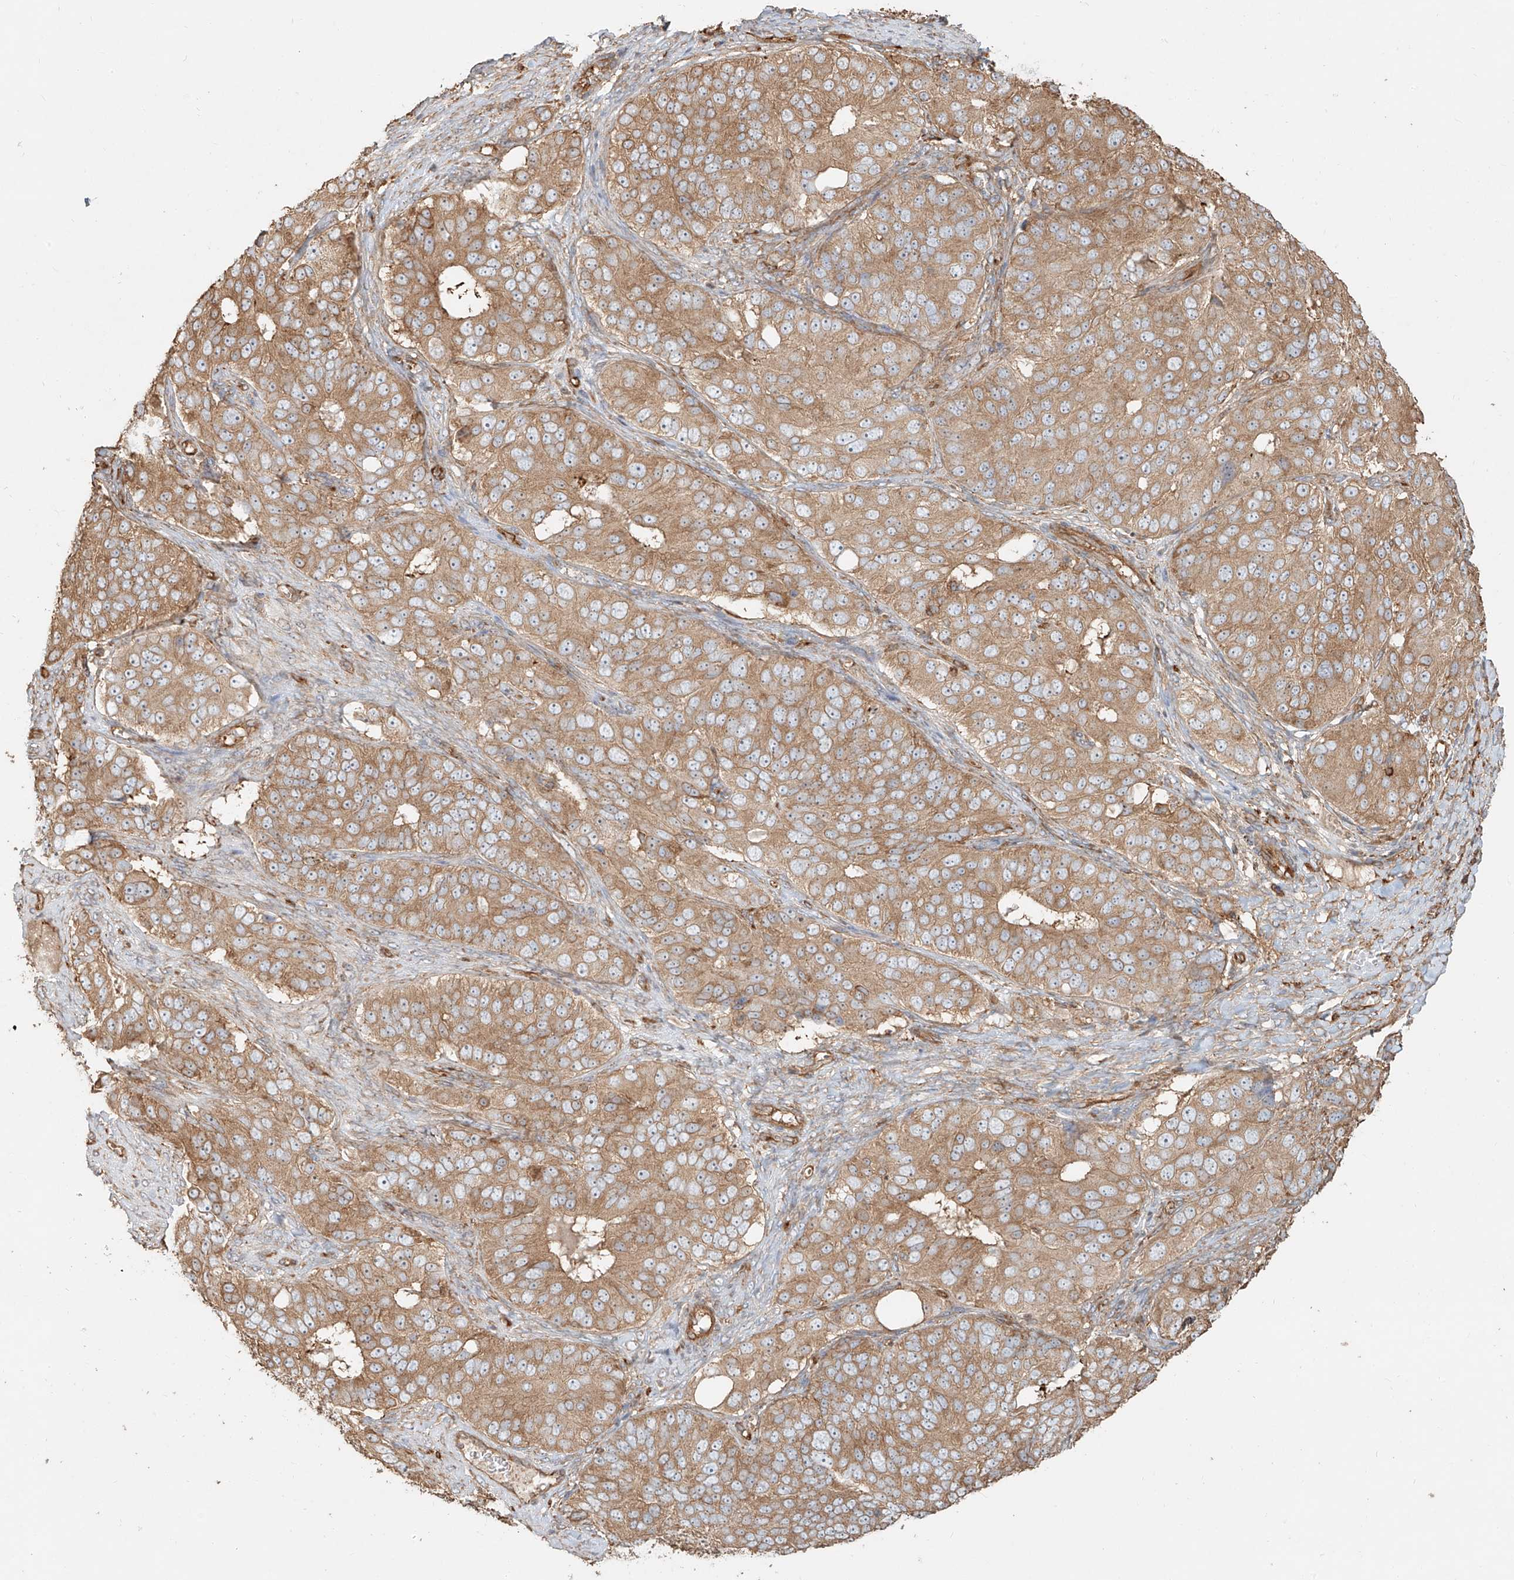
{"staining": {"intensity": "moderate", "quantity": ">75%", "location": "cytoplasmic/membranous"}, "tissue": "ovarian cancer", "cell_type": "Tumor cells", "image_type": "cancer", "snomed": [{"axis": "morphology", "description": "Carcinoma, endometroid"}, {"axis": "topography", "description": "Ovary"}], "caption": "This is an image of IHC staining of ovarian cancer (endometroid carcinoma), which shows moderate positivity in the cytoplasmic/membranous of tumor cells.", "gene": "SNX9", "patient": {"sex": "female", "age": 51}}